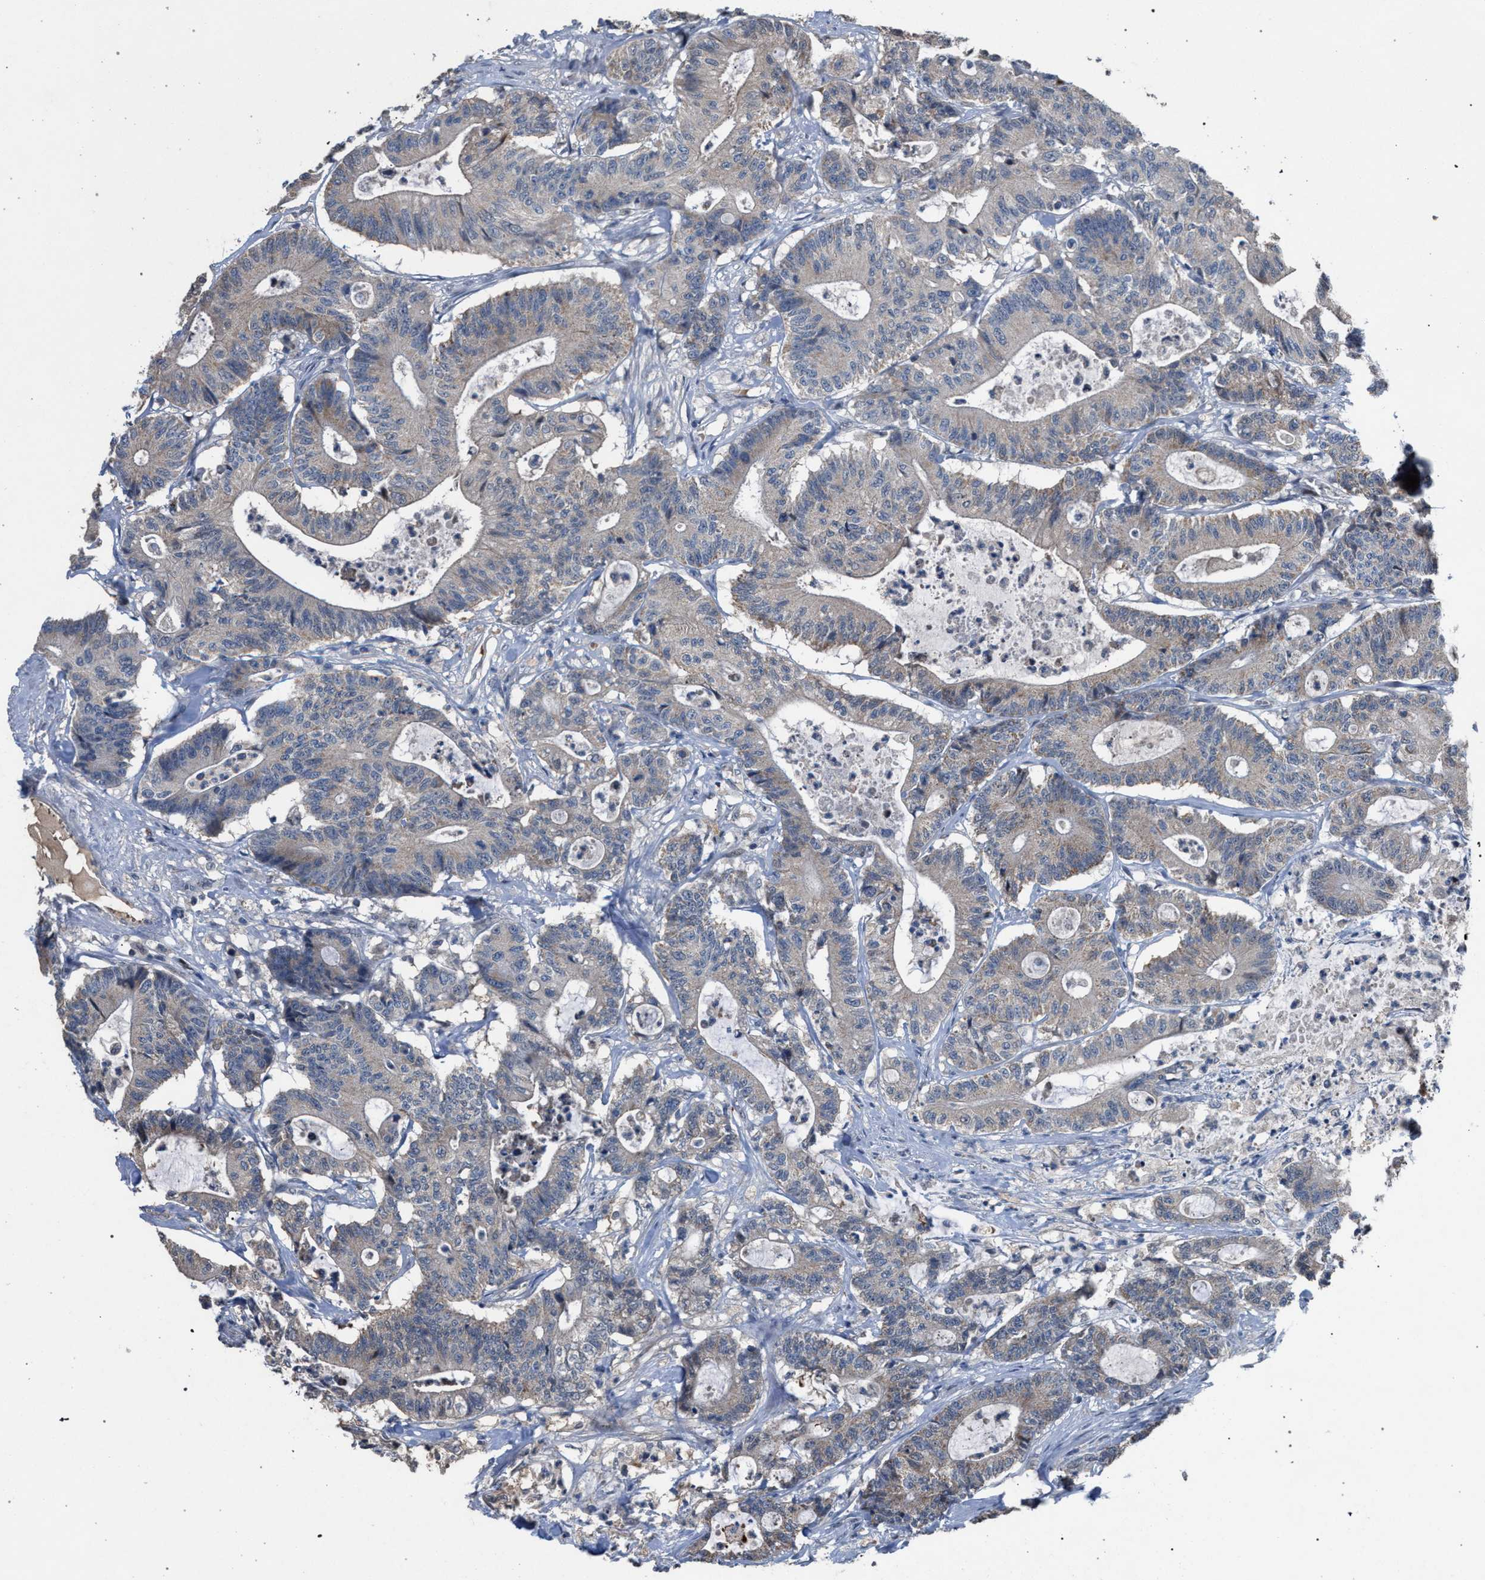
{"staining": {"intensity": "weak", "quantity": "<25%", "location": "cytoplasmic/membranous"}, "tissue": "colorectal cancer", "cell_type": "Tumor cells", "image_type": "cancer", "snomed": [{"axis": "morphology", "description": "Adenocarcinoma, NOS"}, {"axis": "topography", "description": "Colon"}], "caption": "A high-resolution image shows IHC staining of colorectal adenocarcinoma, which displays no significant expression in tumor cells. Nuclei are stained in blue.", "gene": "TECPR1", "patient": {"sex": "female", "age": 84}}